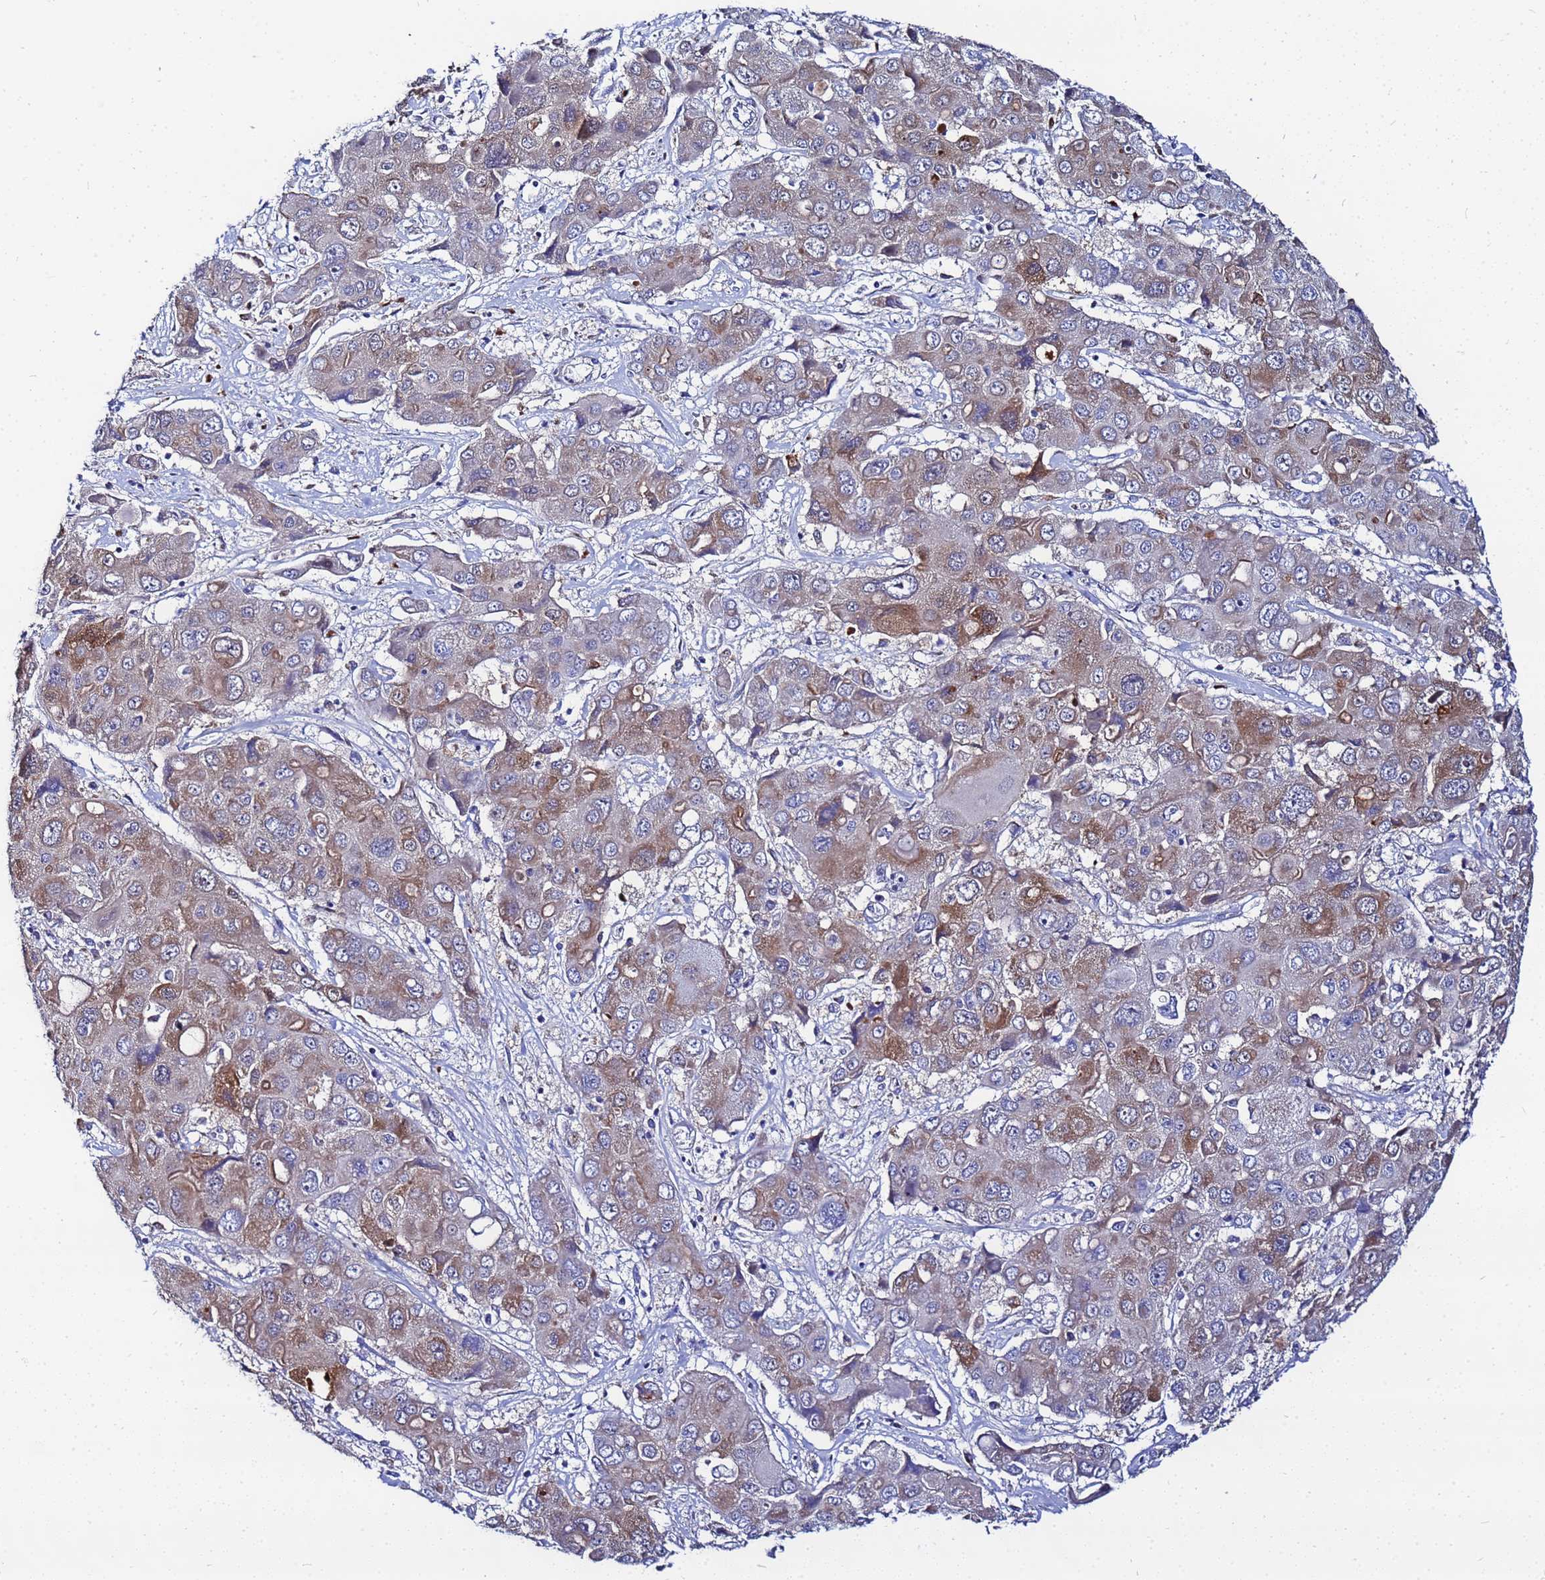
{"staining": {"intensity": "moderate", "quantity": "25%-75%", "location": "cytoplasmic/membranous"}, "tissue": "liver cancer", "cell_type": "Tumor cells", "image_type": "cancer", "snomed": [{"axis": "morphology", "description": "Cholangiocarcinoma"}, {"axis": "topography", "description": "Liver"}], "caption": "A brown stain labels moderate cytoplasmic/membranous expression of a protein in human cholangiocarcinoma (liver) tumor cells.", "gene": "FAHD2A", "patient": {"sex": "male", "age": 67}}